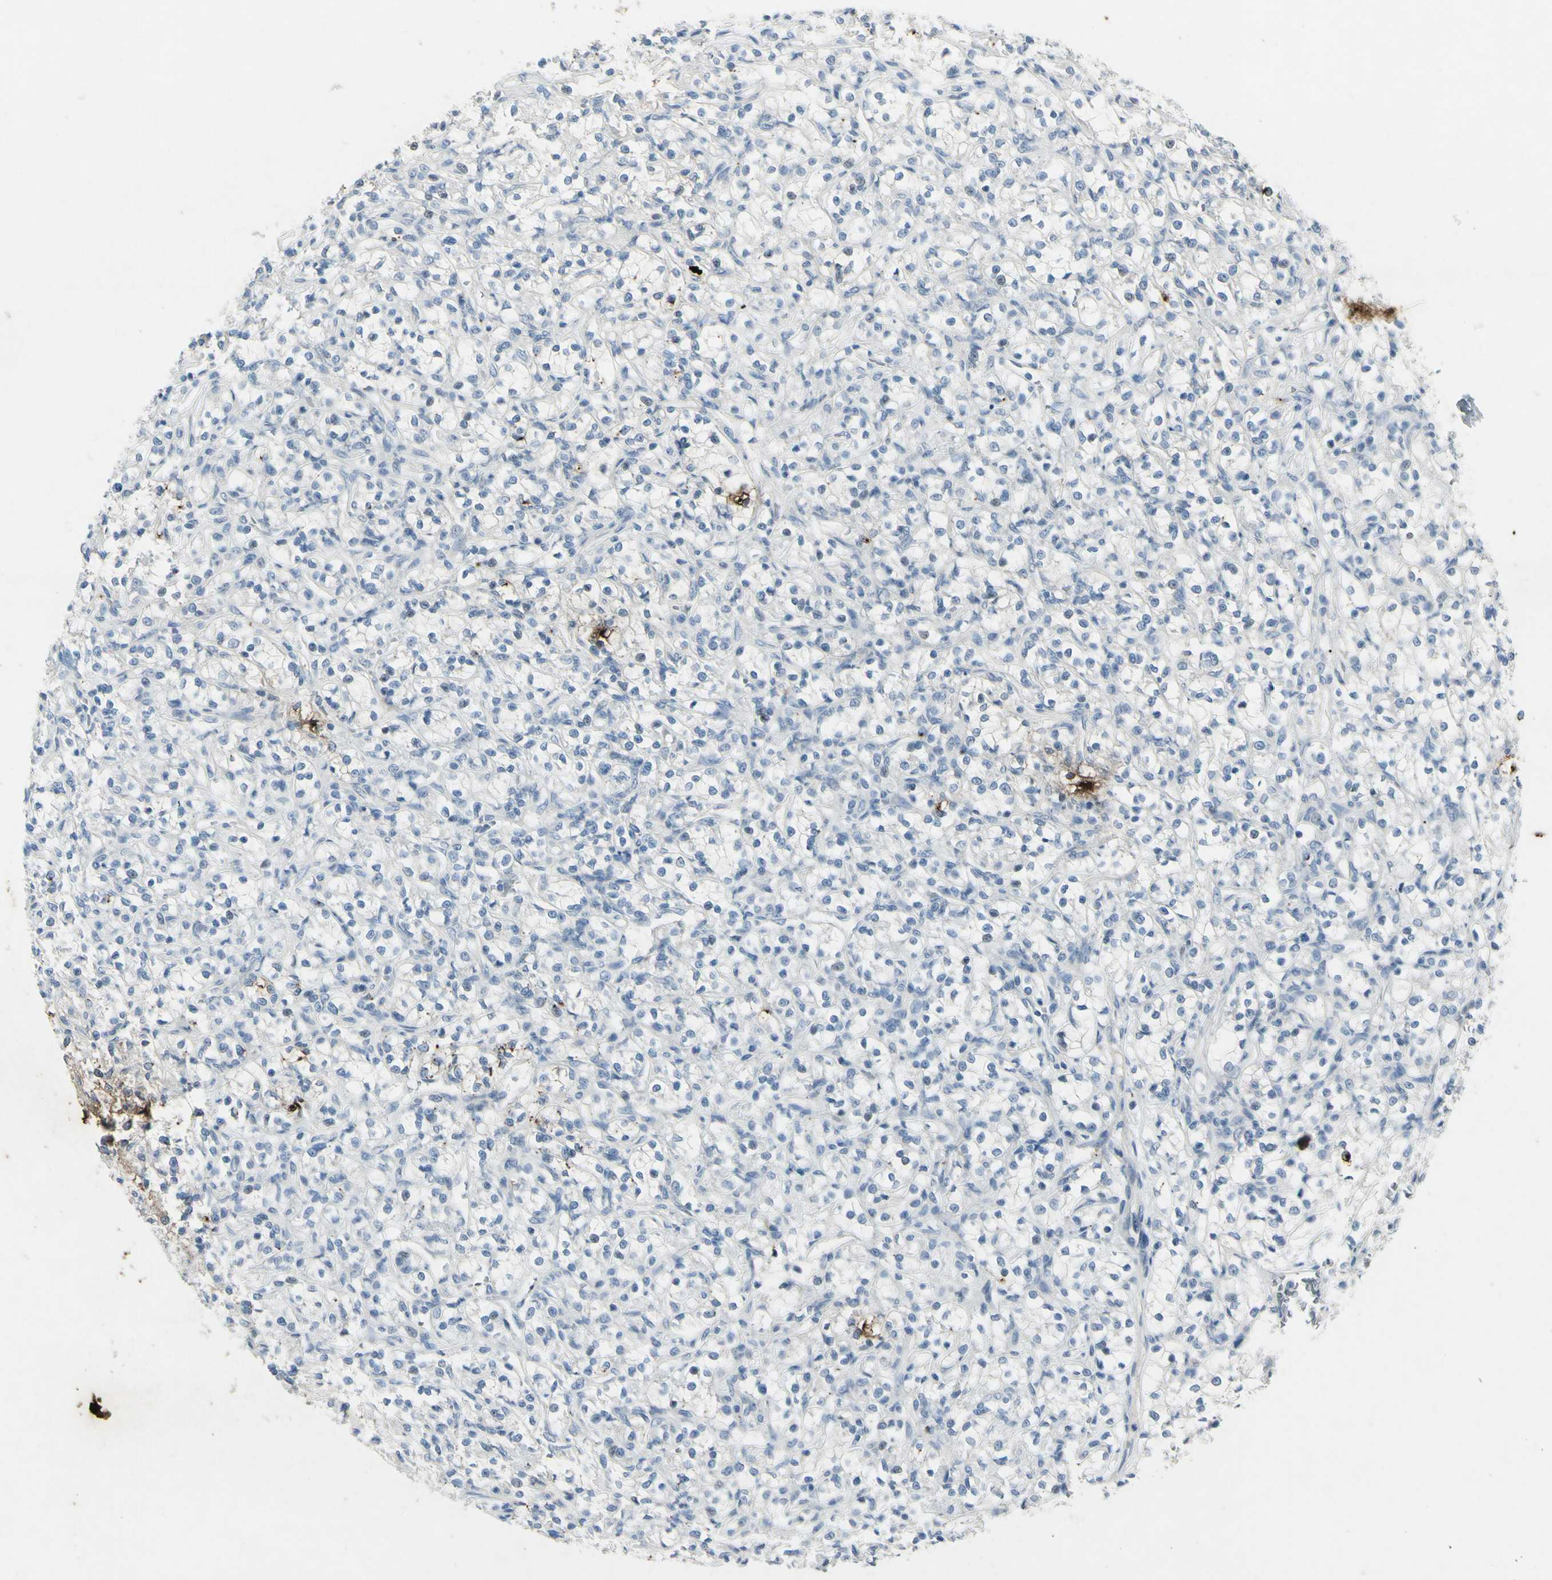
{"staining": {"intensity": "negative", "quantity": "none", "location": "none"}, "tissue": "renal cancer", "cell_type": "Tumor cells", "image_type": "cancer", "snomed": [{"axis": "morphology", "description": "Adenocarcinoma, NOS"}, {"axis": "topography", "description": "Kidney"}], "caption": "IHC histopathology image of renal cancer (adenocarcinoma) stained for a protein (brown), which shows no expression in tumor cells.", "gene": "SNAP91", "patient": {"sex": "female", "age": 69}}